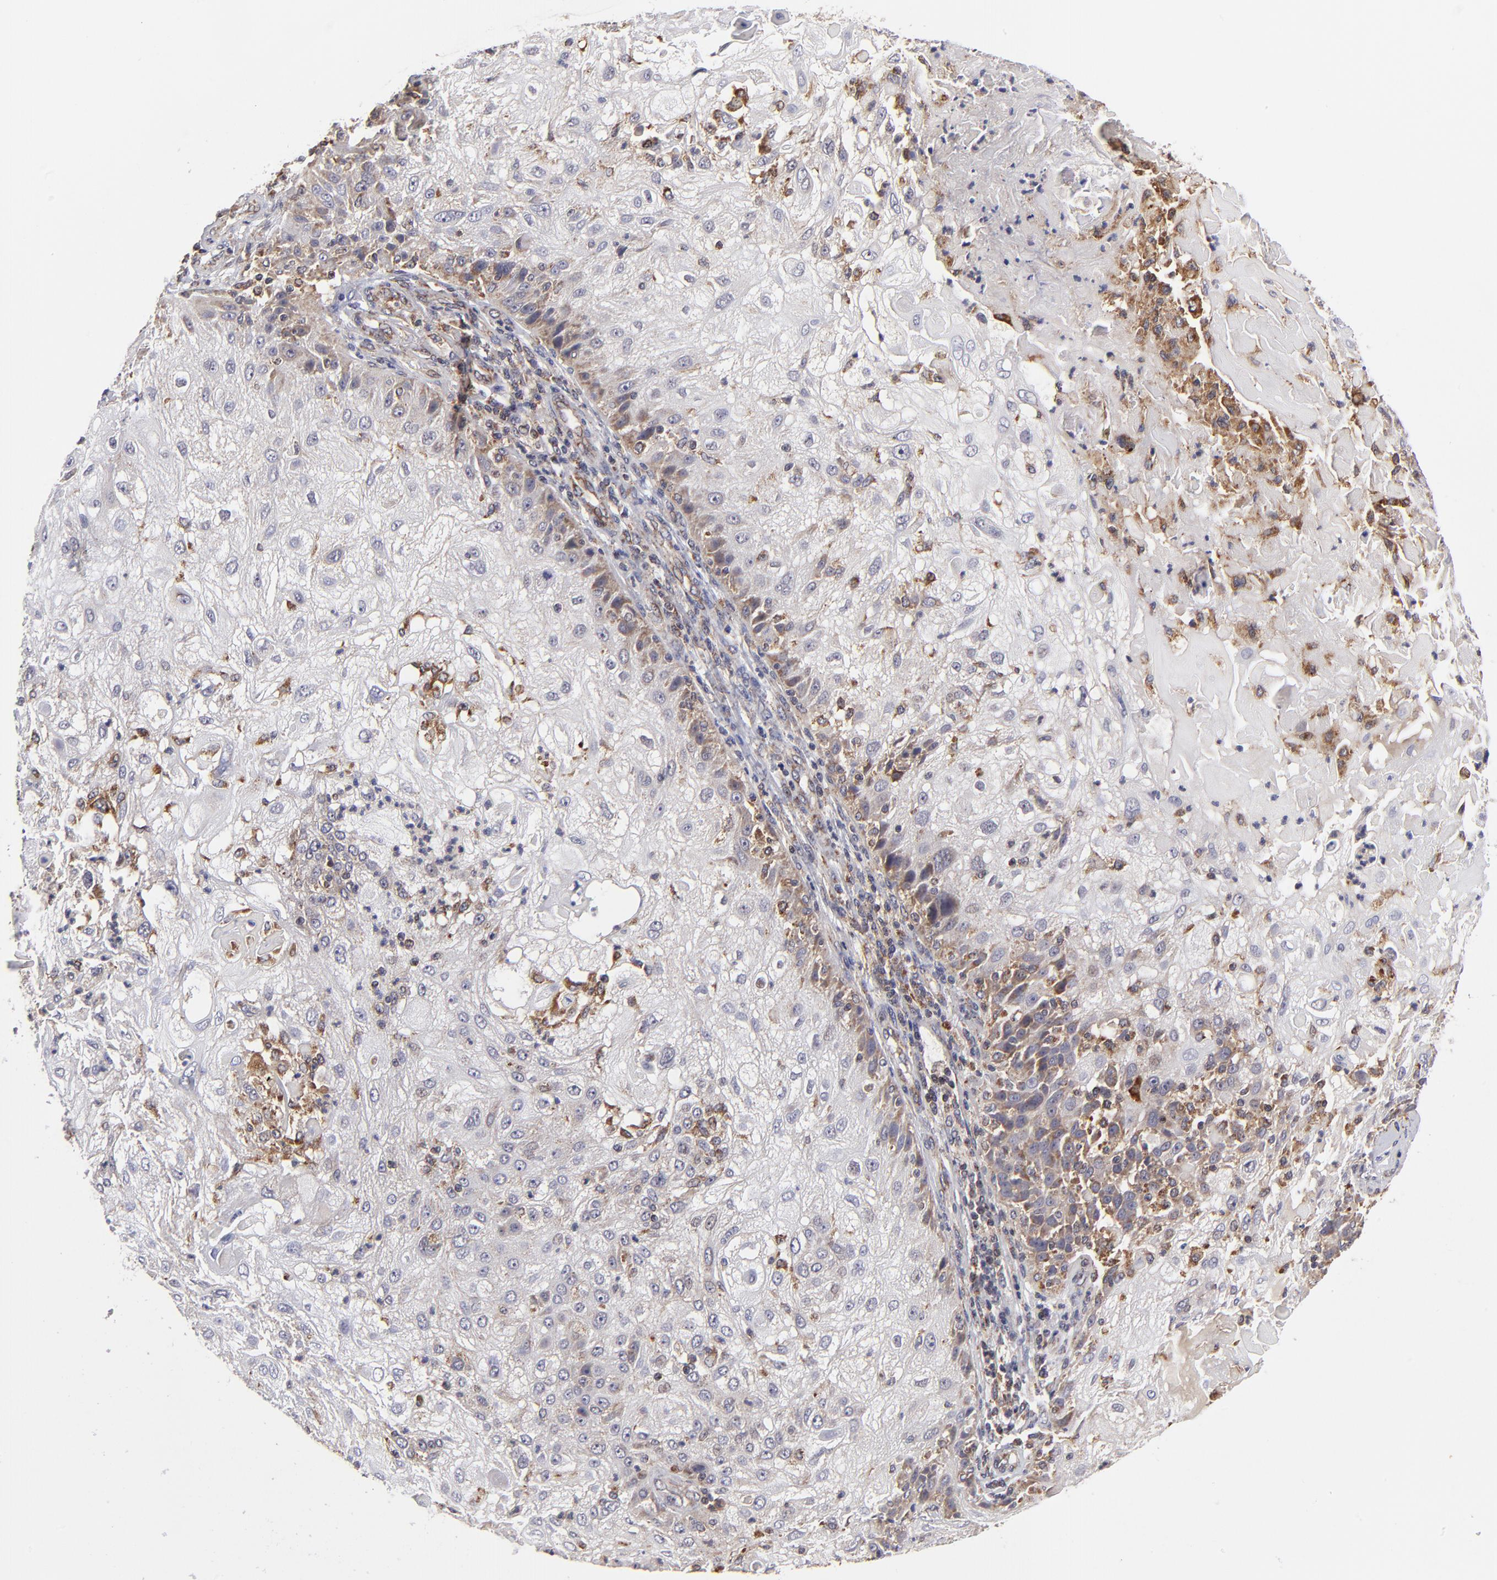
{"staining": {"intensity": "weak", "quantity": "<25%", "location": "cytoplasmic/membranous"}, "tissue": "skin cancer", "cell_type": "Tumor cells", "image_type": "cancer", "snomed": [{"axis": "morphology", "description": "Normal tissue, NOS"}, {"axis": "morphology", "description": "Squamous cell carcinoma, NOS"}, {"axis": "topography", "description": "Skin"}], "caption": "High magnification brightfield microscopy of skin cancer (squamous cell carcinoma) stained with DAB (brown) and counterstained with hematoxylin (blue): tumor cells show no significant positivity.", "gene": "MAP2K7", "patient": {"sex": "female", "age": 83}}